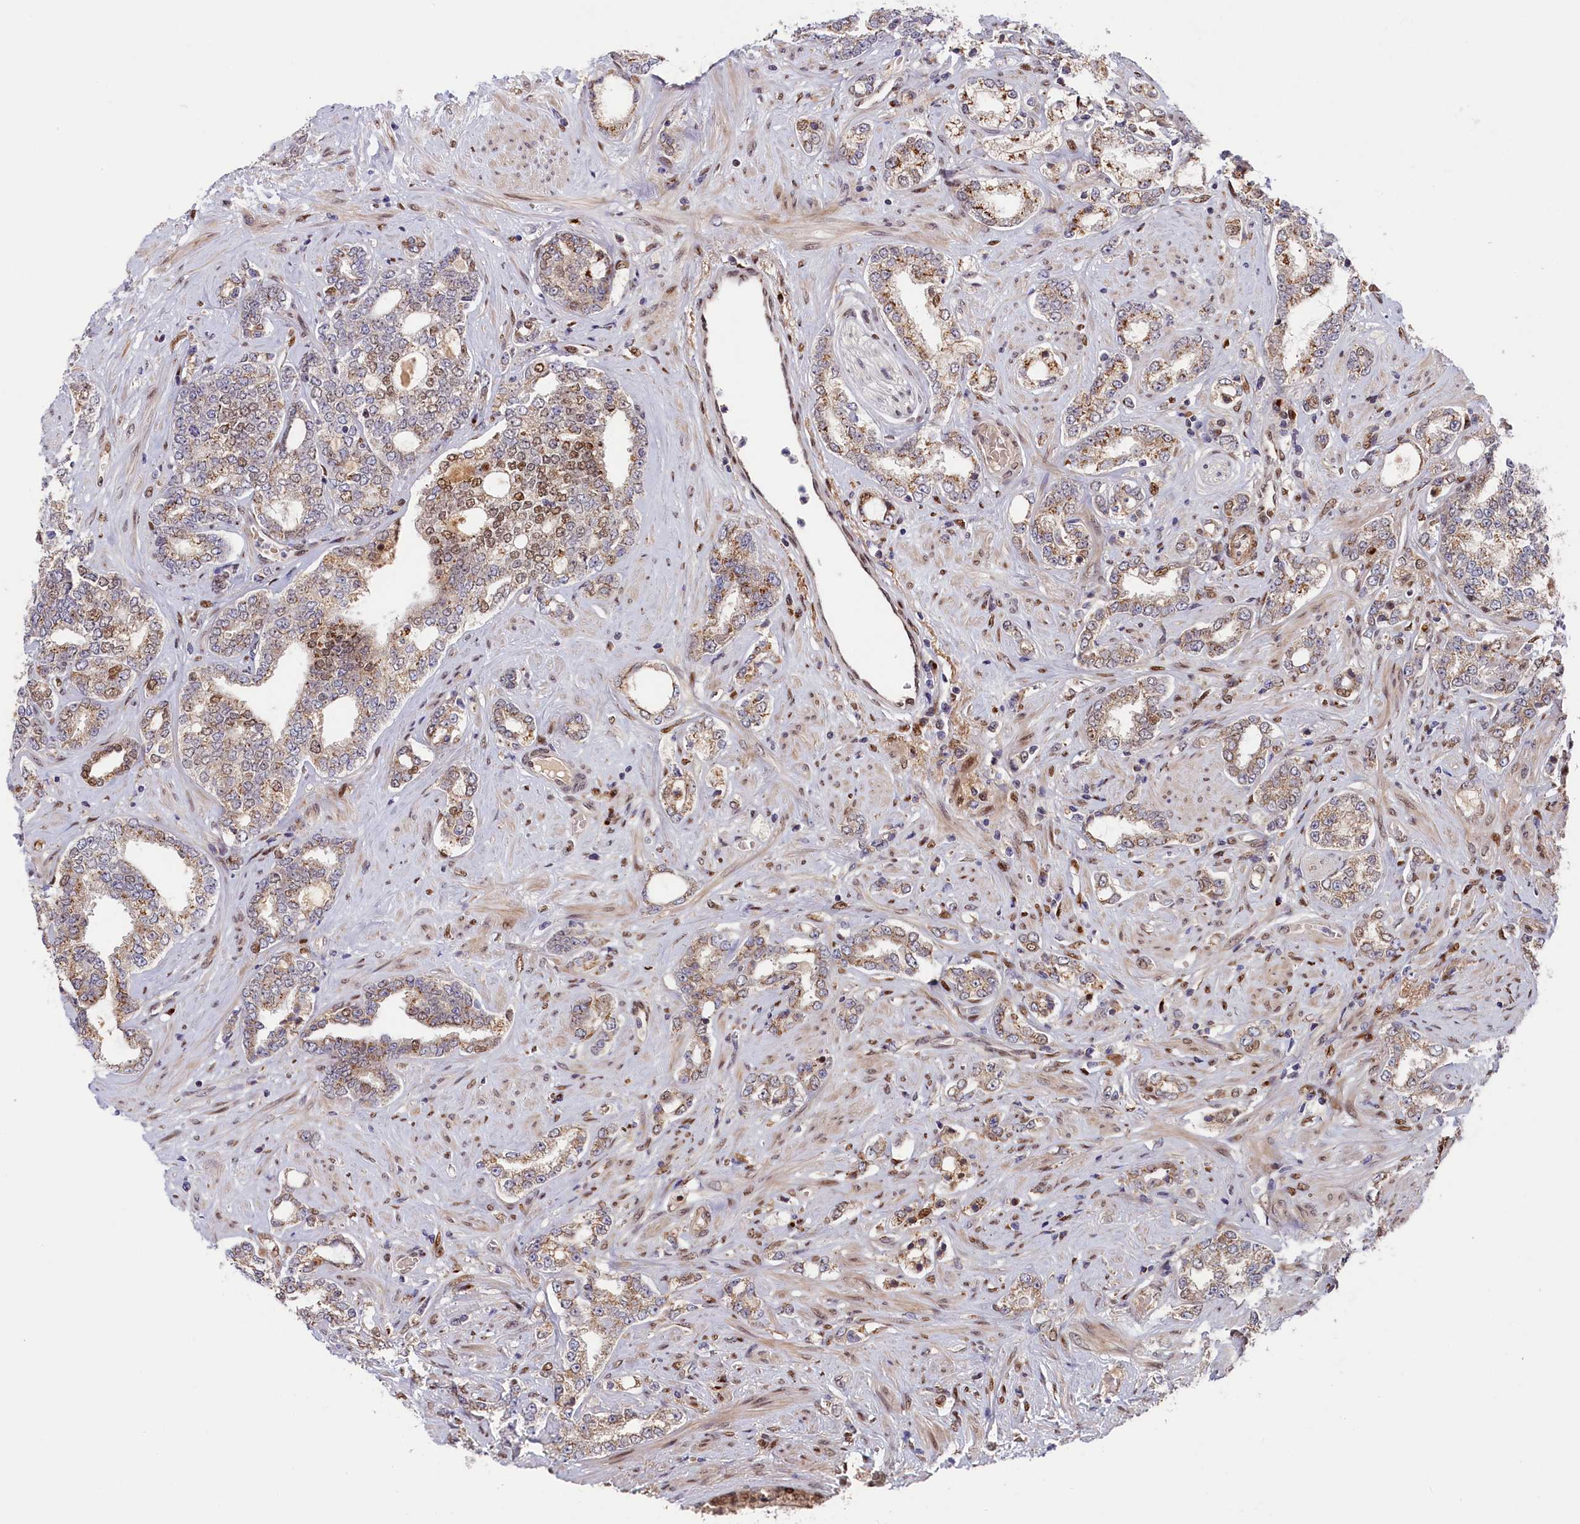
{"staining": {"intensity": "moderate", "quantity": "25%-75%", "location": "cytoplasmic/membranous"}, "tissue": "prostate cancer", "cell_type": "Tumor cells", "image_type": "cancer", "snomed": [{"axis": "morphology", "description": "Adenocarcinoma, High grade"}, {"axis": "topography", "description": "Prostate"}], "caption": "A brown stain highlights moderate cytoplasmic/membranous expression of a protein in human prostate adenocarcinoma (high-grade) tumor cells.", "gene": "CHST12", "patient": {"sex": "male", "age": 64}}